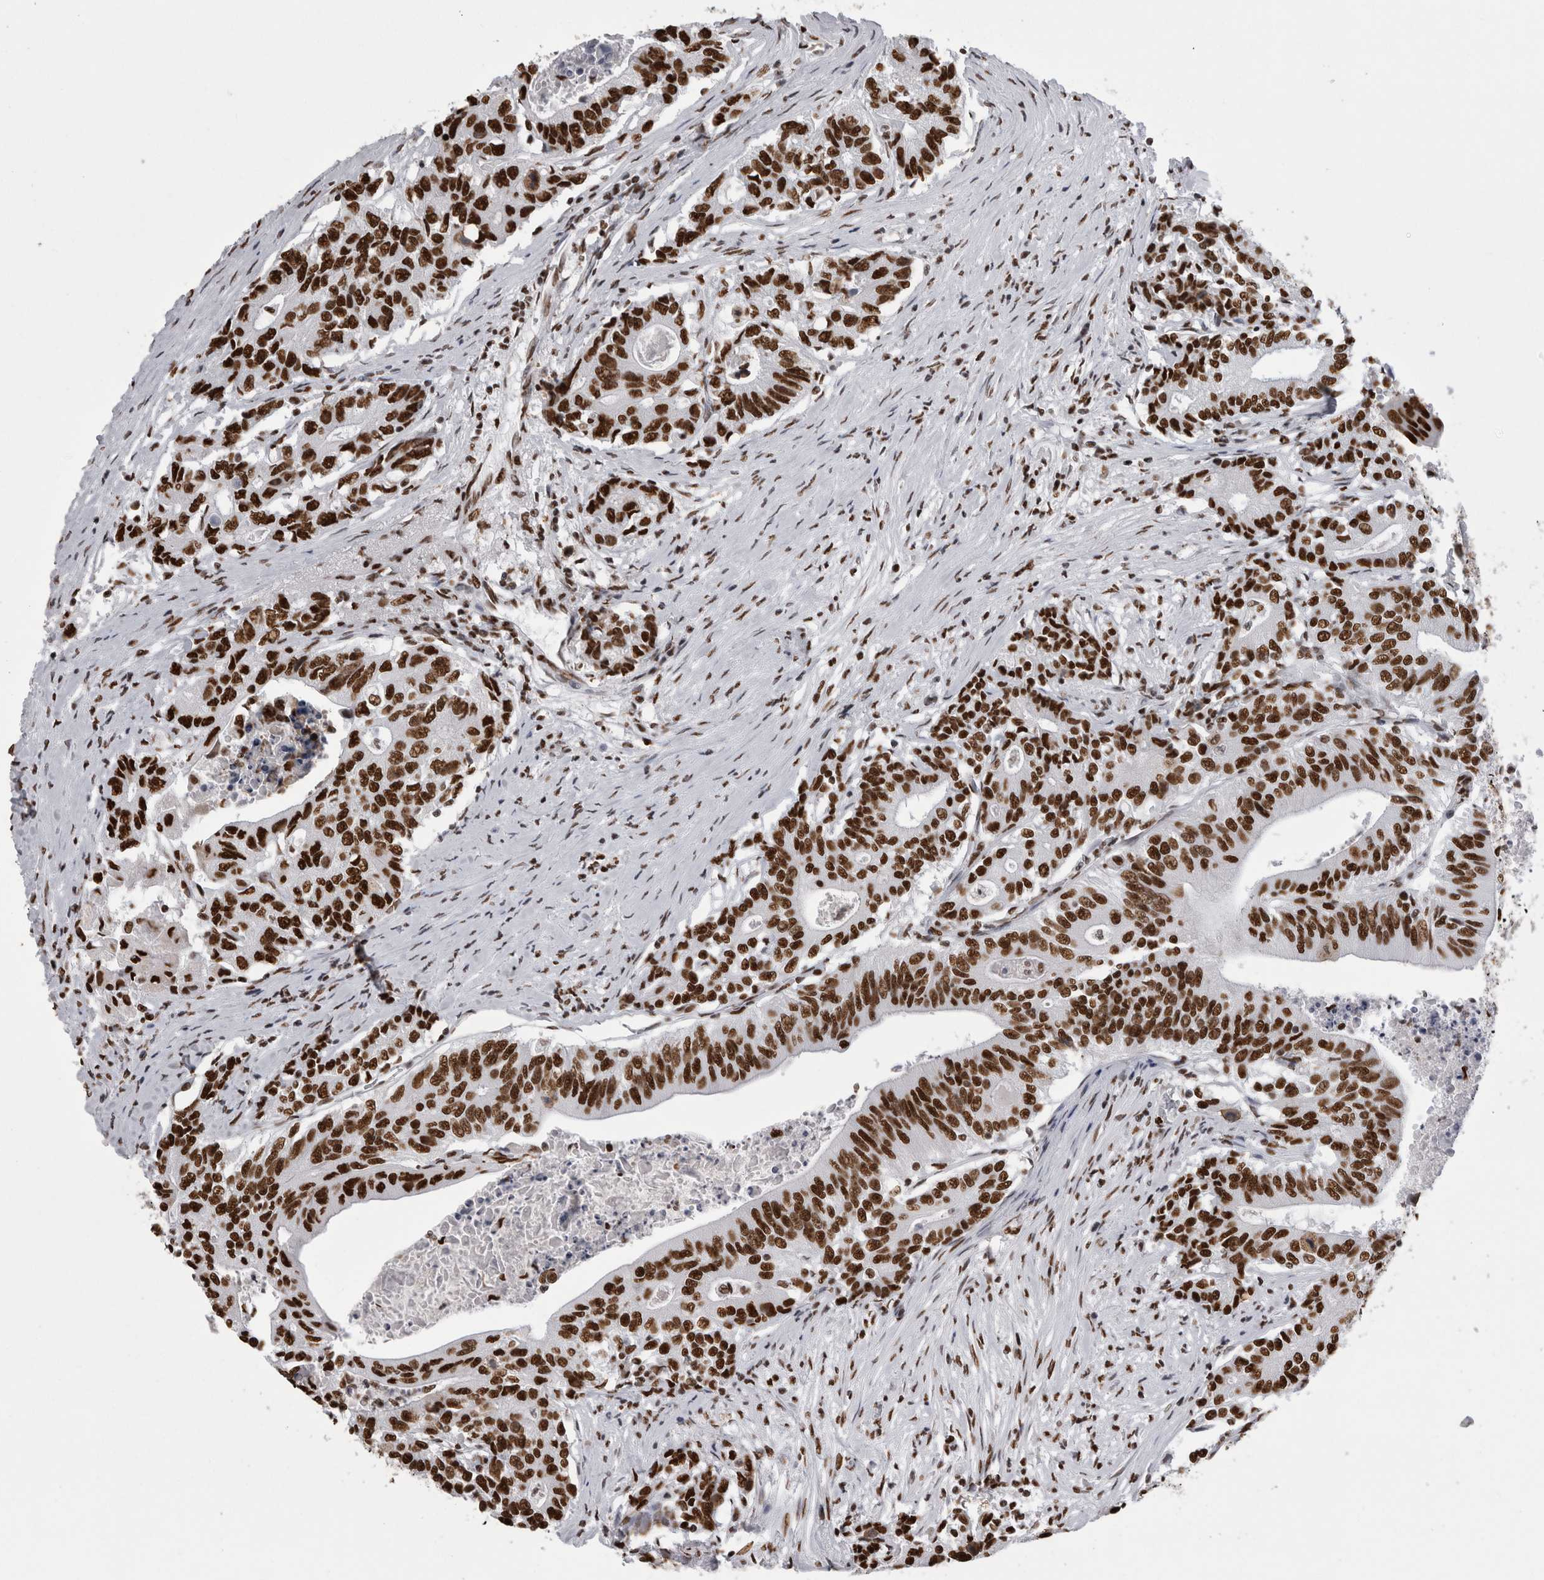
{"staining": {"intensity": "strong", "quantity": ">75%", "location": "nuclear"}, "tissue": "colorectal cancer", "cell_type": "Tumor cells", "image_type": "cancer", "snomed": [{"axis": "morphology", "description": "Adenocarcinoma, NOS"}, {"axis": "topography", "description": "Colon"}], "caption": "There is high levels of strong nuclear expression in tumor cells of adenocarcinoma (colorectal), as demonstrated by immunohistochemical staining (brown color).", "gene": "ALPK3", "patient": {"sex": "female", "age": 77}}